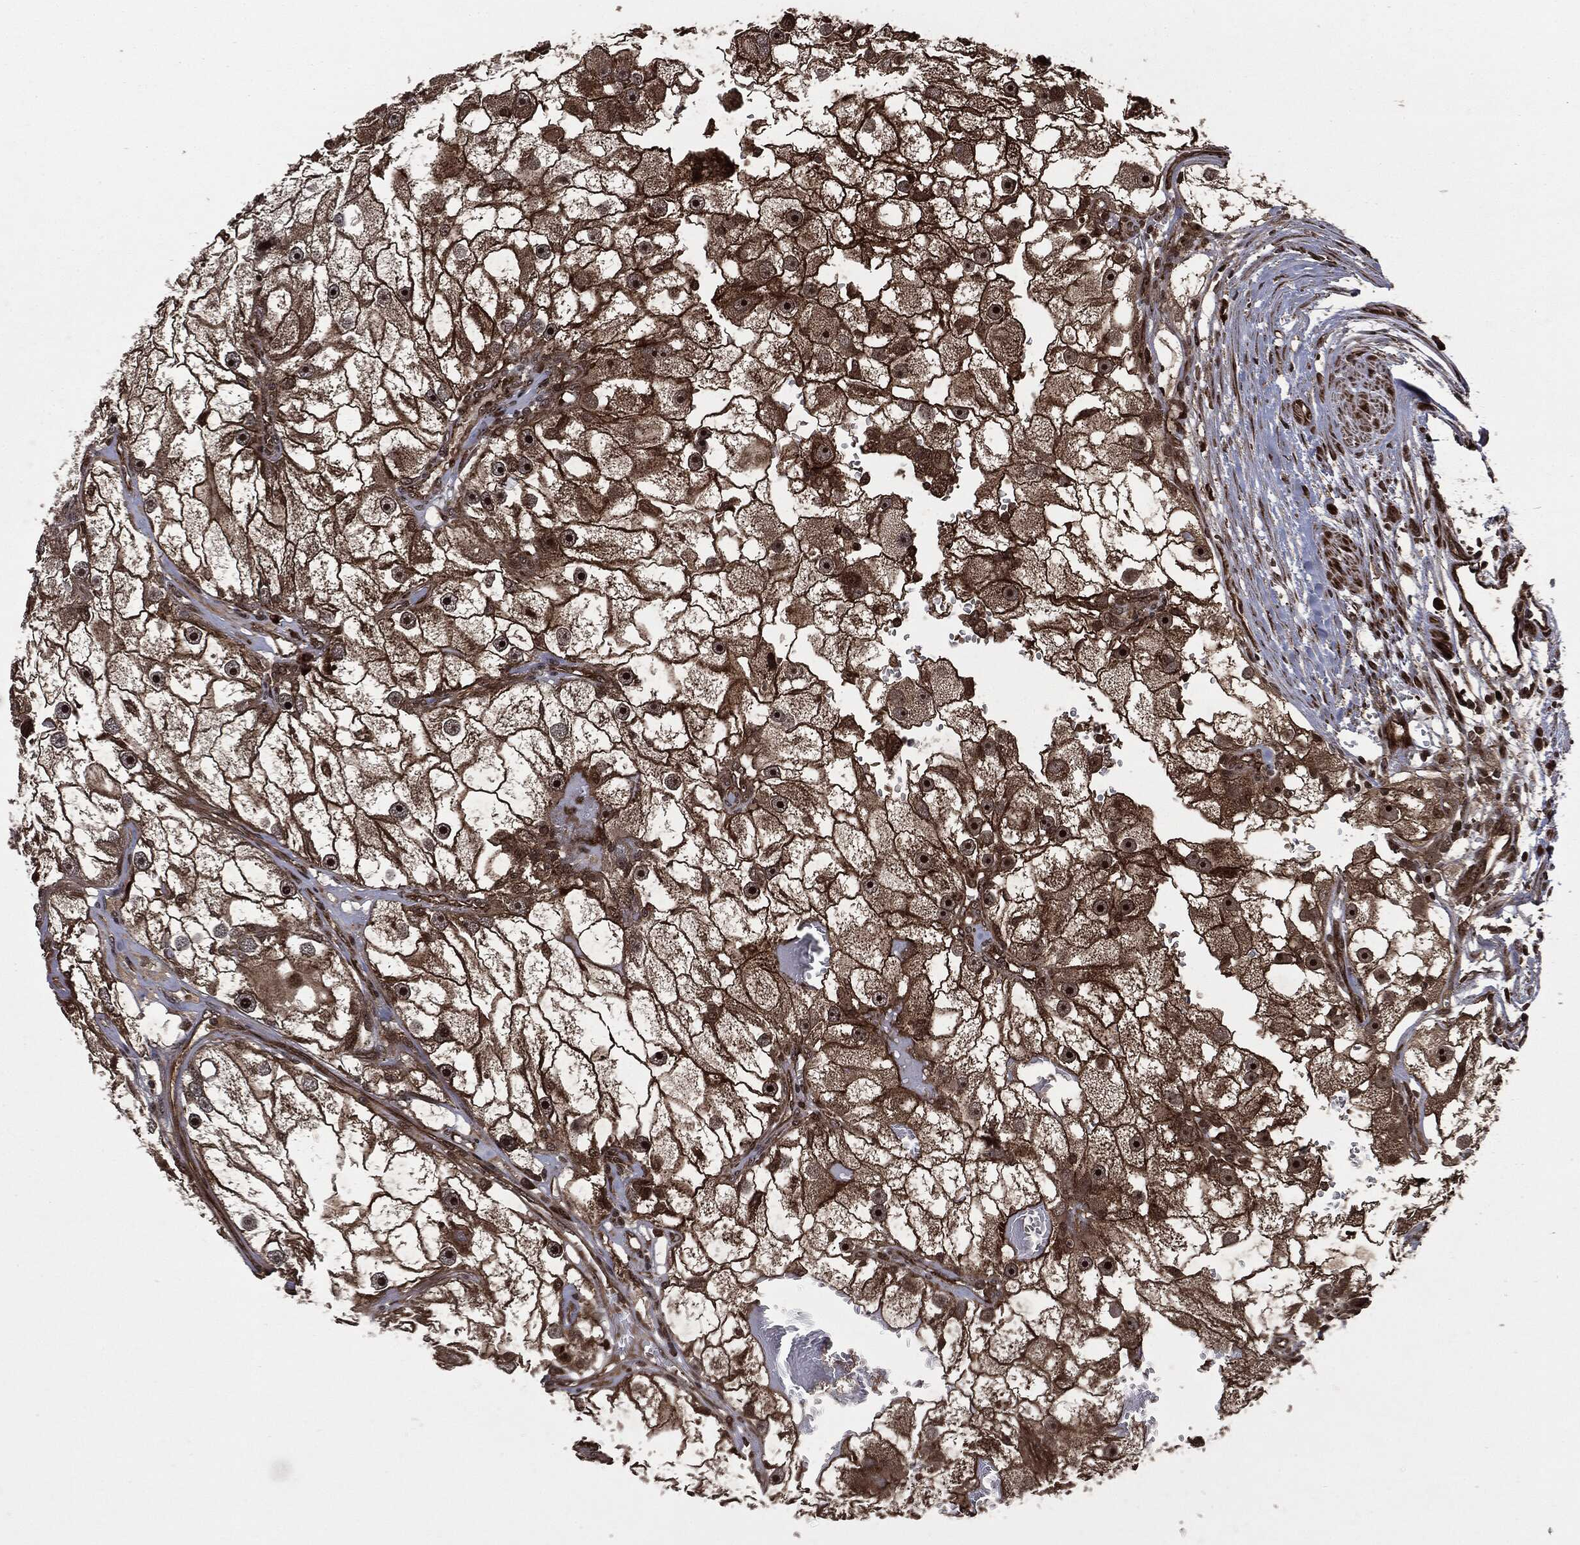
{"staining": {"intensity": "strong", "quantity": ">75%", "location": "cytoplasmic/membranous,nuclear"}, "tissue": "renal cancer", "cell_type": "Tumor cells", "image_type": "cancer", "snomed": [{"axis": "morphology", "description": "Adenocarcinoma, NOS"}, {"axis": "topography", "description": "Kidney"}], "caption": "A brown stain labels strong cytoplasmic/membranous and nuclear staining of a protein in adenocarcinoma (renal) tumor cells.", "gene": "CARD6", "patient": {"sex": "male", "age": 63}}